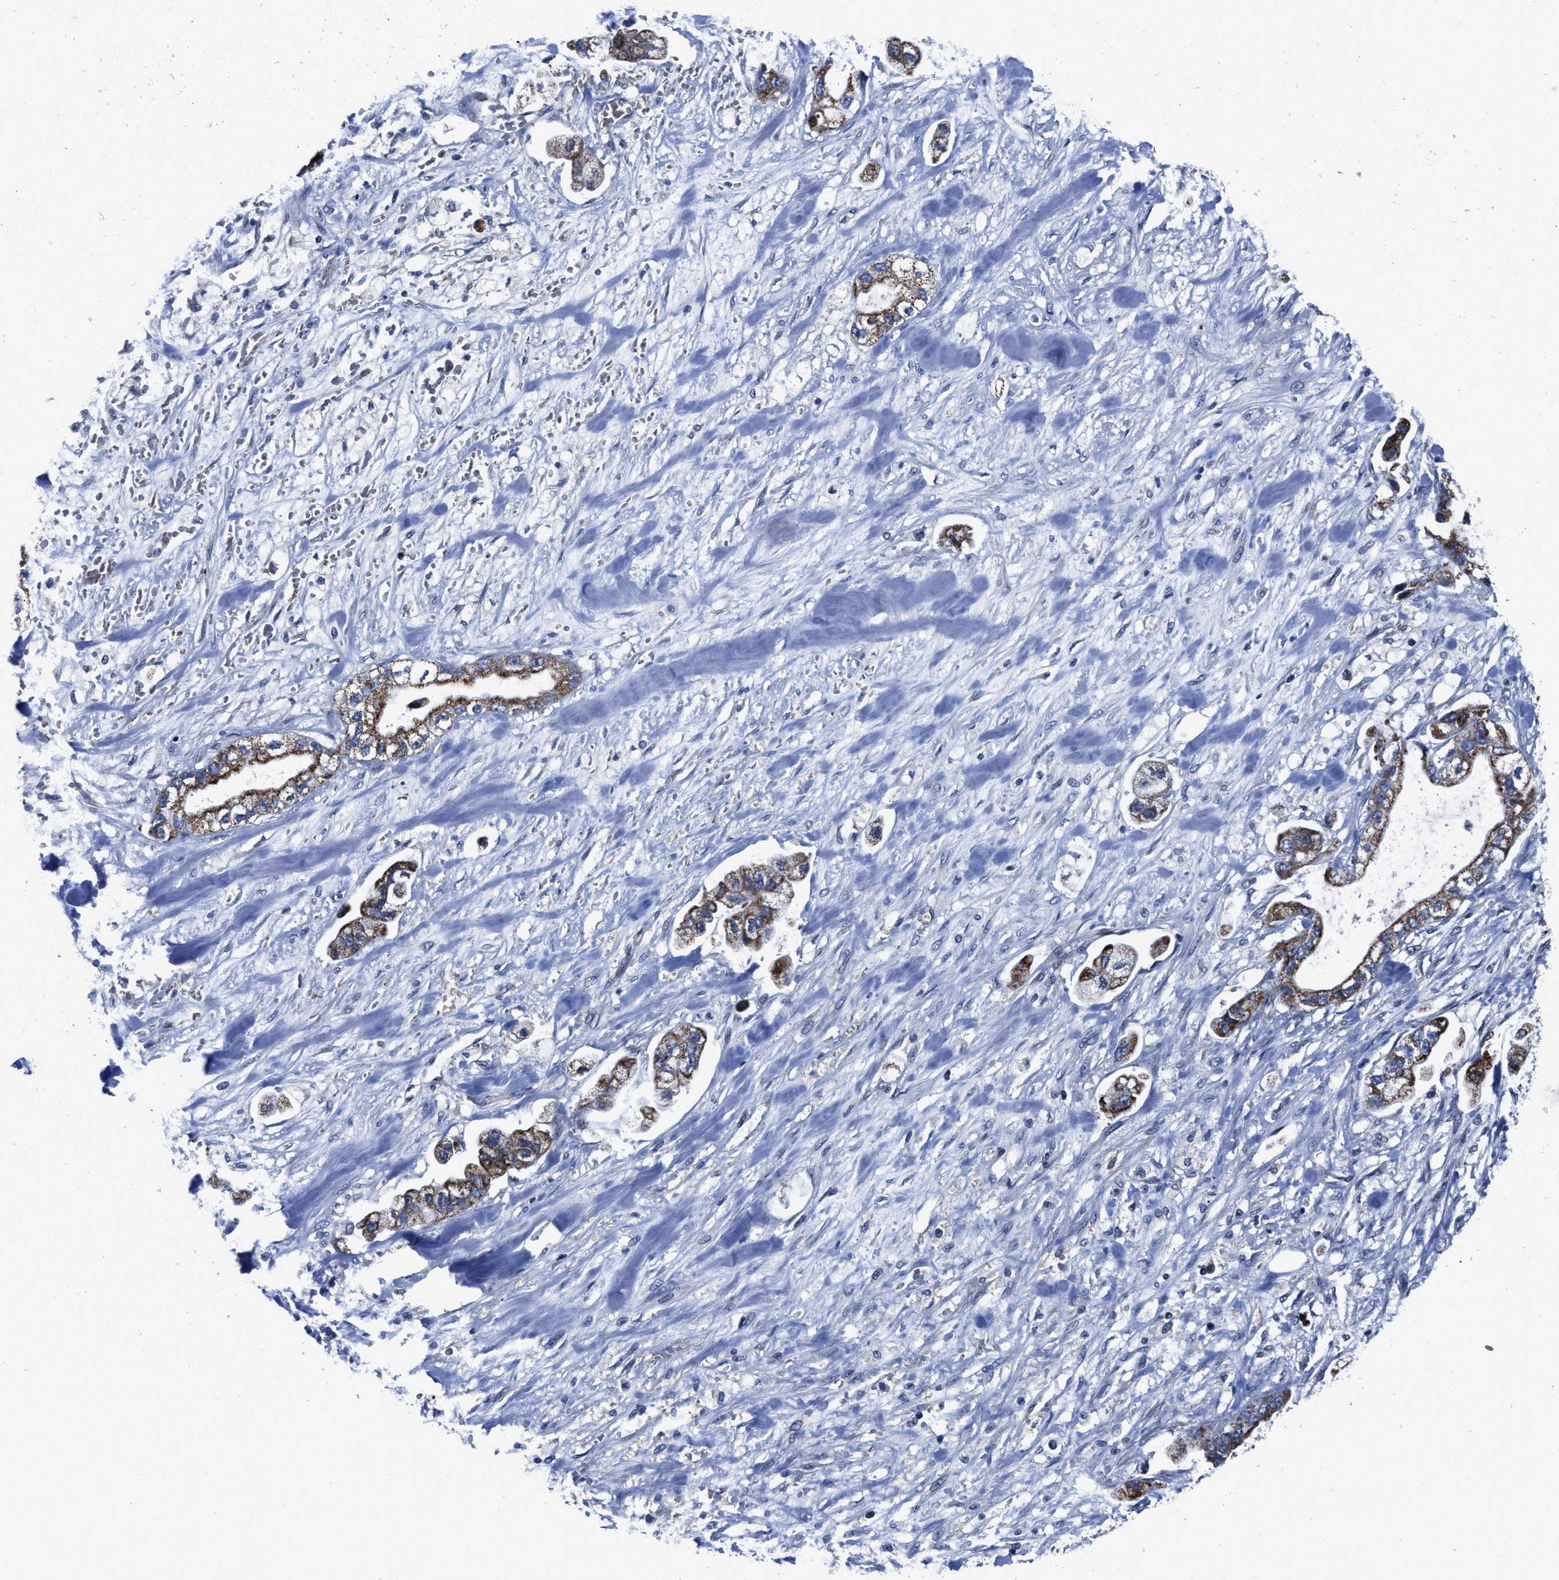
{"staining": {"intensity": "moderate", "quantity": ">75%", "location": "cytoplasmic/membranous"}, "tissue": "stomach cancer", "cell_type": "Tumor cells", "image_type": "cancer", "snomed": [{"axis": "morphology", "description": "Normal tissue, NOS"}, {"axis": "morphology", "description": "Adenocarcinoma, NOS"}, {"axis": "topography", "description": "Stomach"}], "caption": "Tumor cells show medium levels of moderate cytoplasmic/membranous positivity in approximately >75% of cells in stomach cancer (adenocarcinoma). Immunohistochemistry stains the protein in brown and the nuclei are stained blue.", "gene": "CACNA1D", "patient": {"sex": "male", "age": 62}}